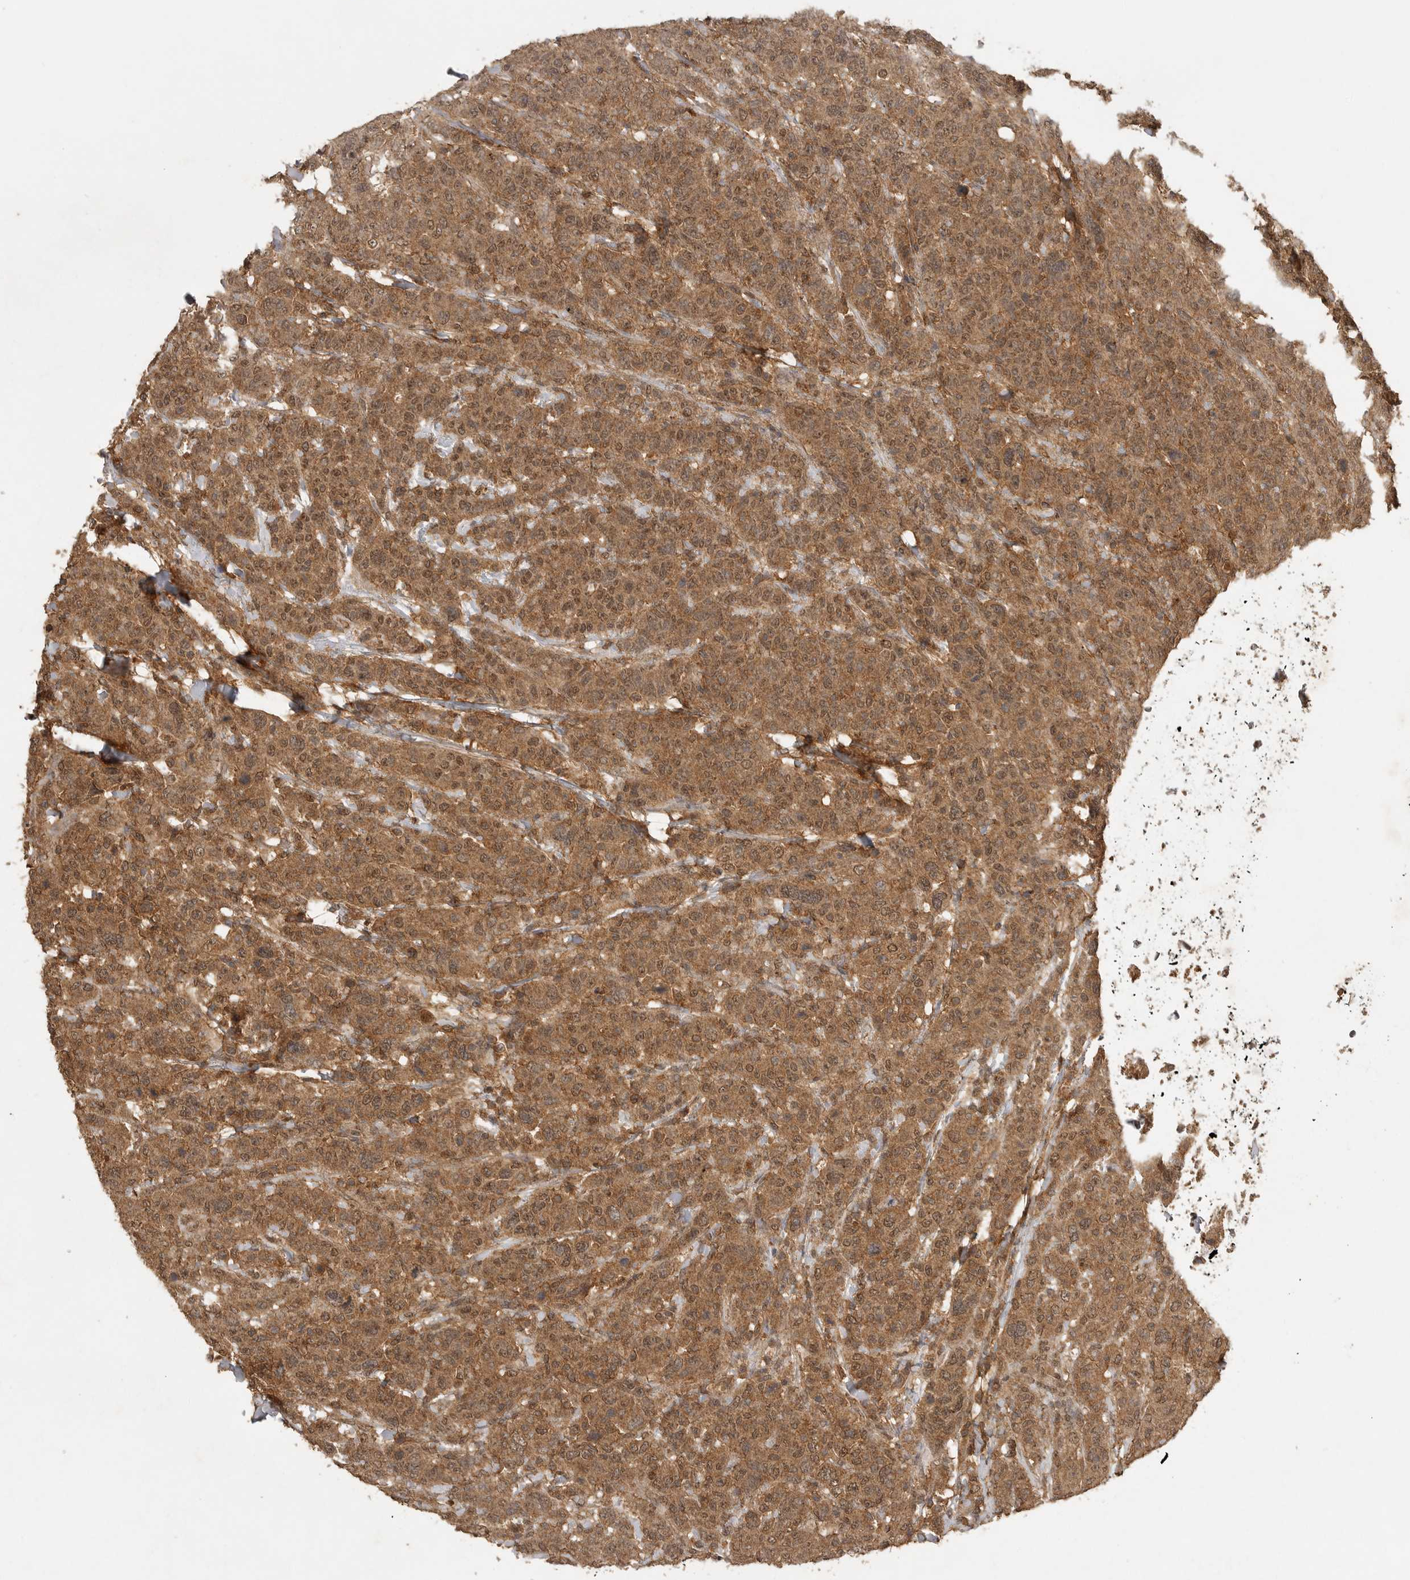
{"staining": {"intensity": "moderate", "quantity": ">75%", "location": "cytoplasmic/membranous,nuclear"}, "tissue": "breast cancer", "cell_type": "Tumor cells", "image_type": "cancer", "snomed": [{"axis": "morphology", "description": "Duct carcinoma"}, {"axis": "topography", "description": "Breast"}], "caption": "IHC (DAB) staining of invasive ductal carcinoma (breast) exhibits moderate cytoplasmic/membranous and nuclear protein expression in approximately >75% of tumor cells. (Brightfield microscopy of DAB IHC at high magnification).", "gene": "ICOSLG", "patient": {"sex": "female", "age": 37}}